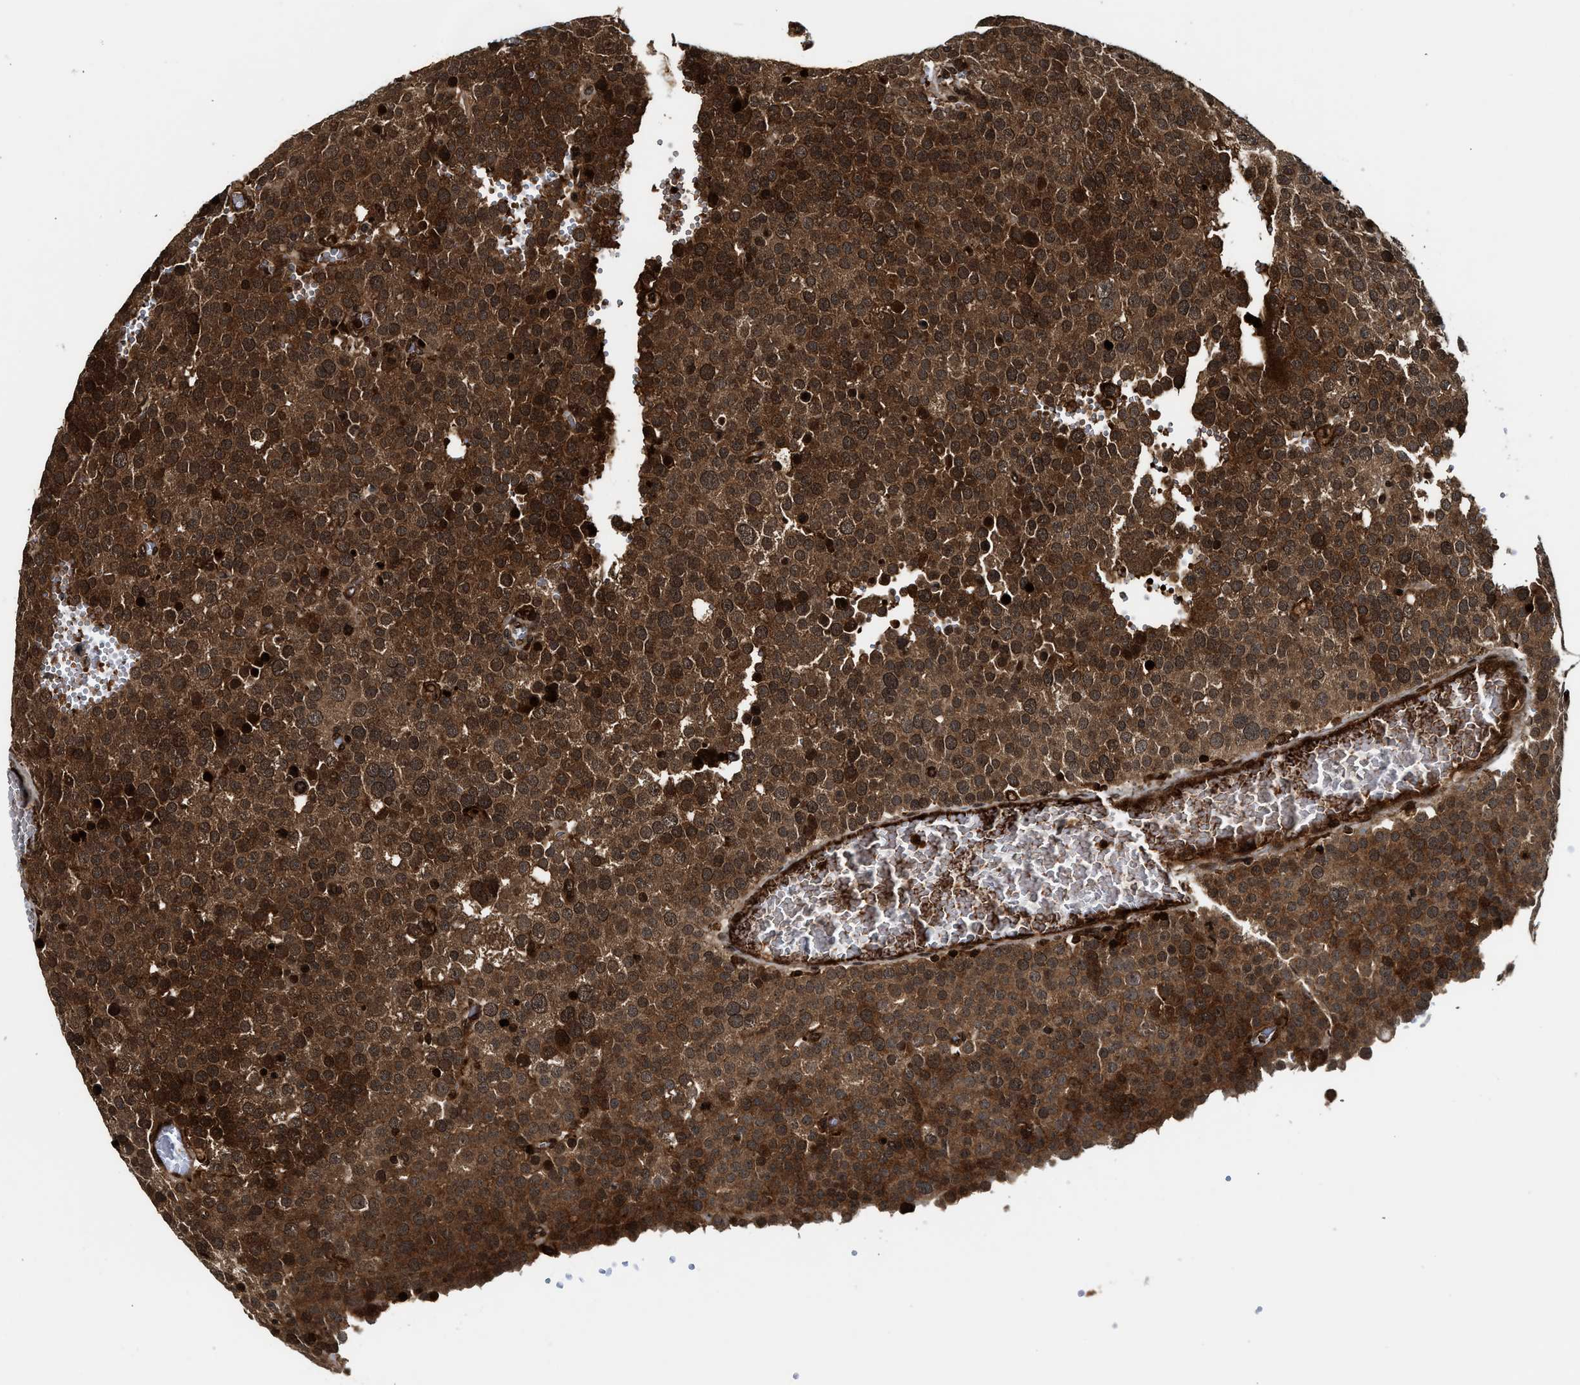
{"staining": {"intensity": "strong", "quantity": ">75%", "location": "cytoplasmic/membranous,nuclear"}, "tissue": "testis cancer", "cell_type": "Tumor cells", "image_type": "cancer", "snomed": [{"axis": "morphology", "description": "Seminoma, NOS"}, {"axis": "topography", "description": "Testis"}], "caption": "Immunohistochemical staining of human testis cancer exhibits high levels of strong cytoplasmic/membranous and nuclear staining in about >75% of tumor cells. The protein of interest is stained brown, and the nuclei are stained in blue (DAB IHC with brightfield microscopy, high magnification).", "gene": "MDM2", "patient": {"sex": "male", "age": 71}}